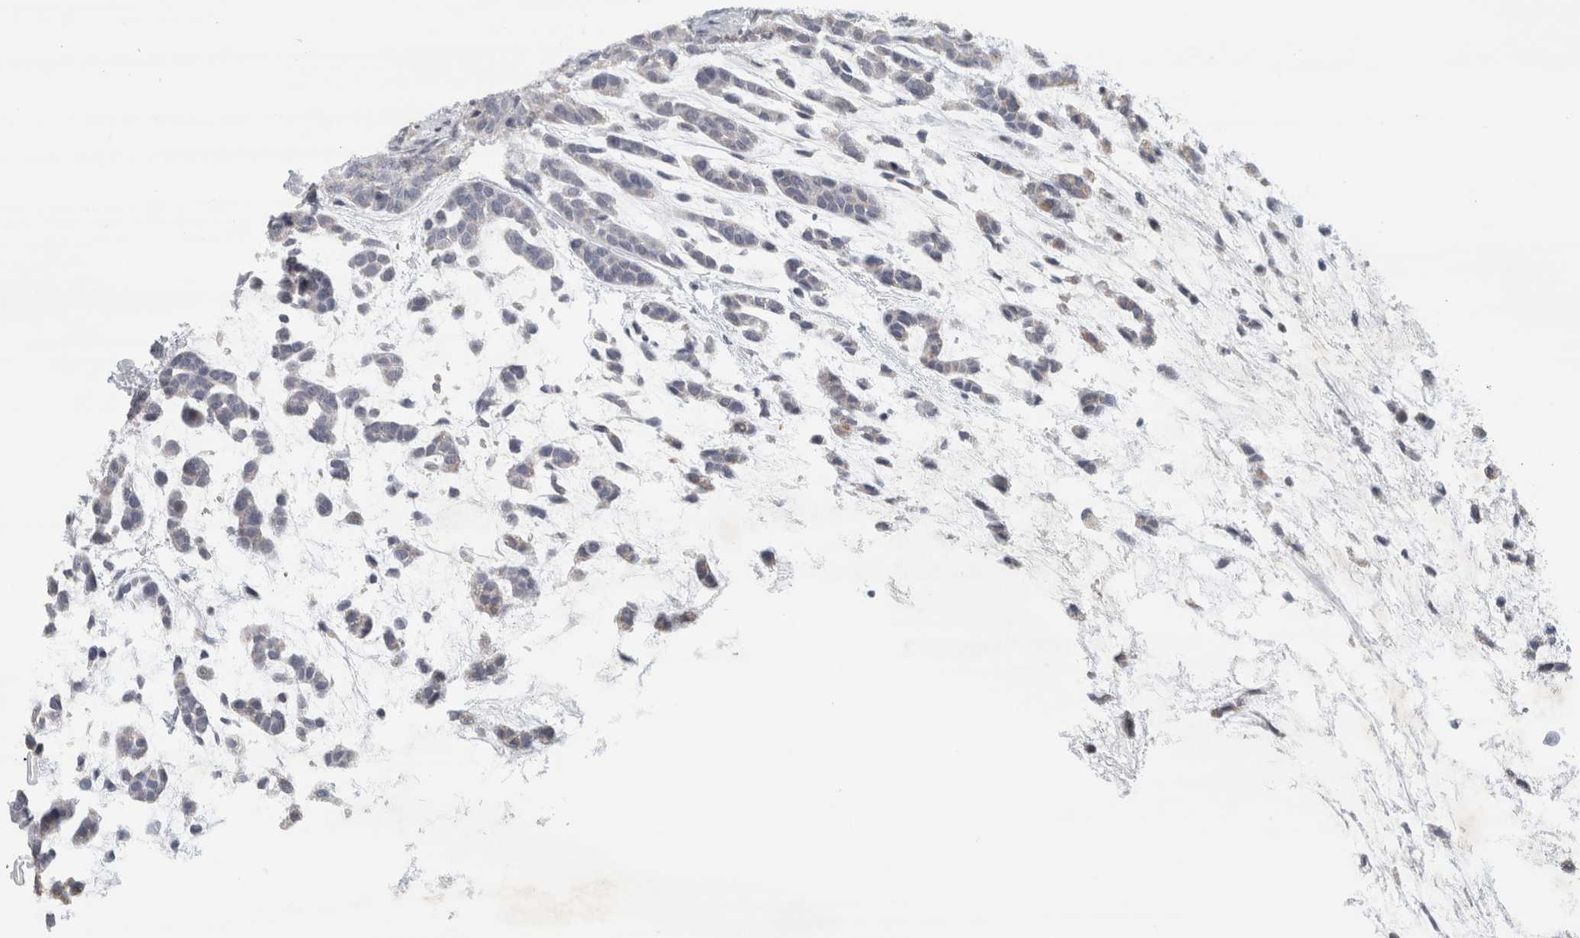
{"staining": {"intensity": "negative", "quantity": "none", "location": "none"}, "tissue": "head and neck cancer", "cell_type": "Tumor cells", "image_type": "cancer", "snomed": [{"axis": "morphology", "description": "Adenocarcinoma, NOS"}, {"axis": "morphology", "description": "Adenoma, NOS"}, {"axis": "topography", "description": "Head-Neck"}], "caption": "The immunohistochemistry histopathology image has no significant positivity in tumor cells of adenocarcinoma (head and neck) tissue.", "gene": "PTPRN2", "patient": {"sex": "female", "age": 55}}